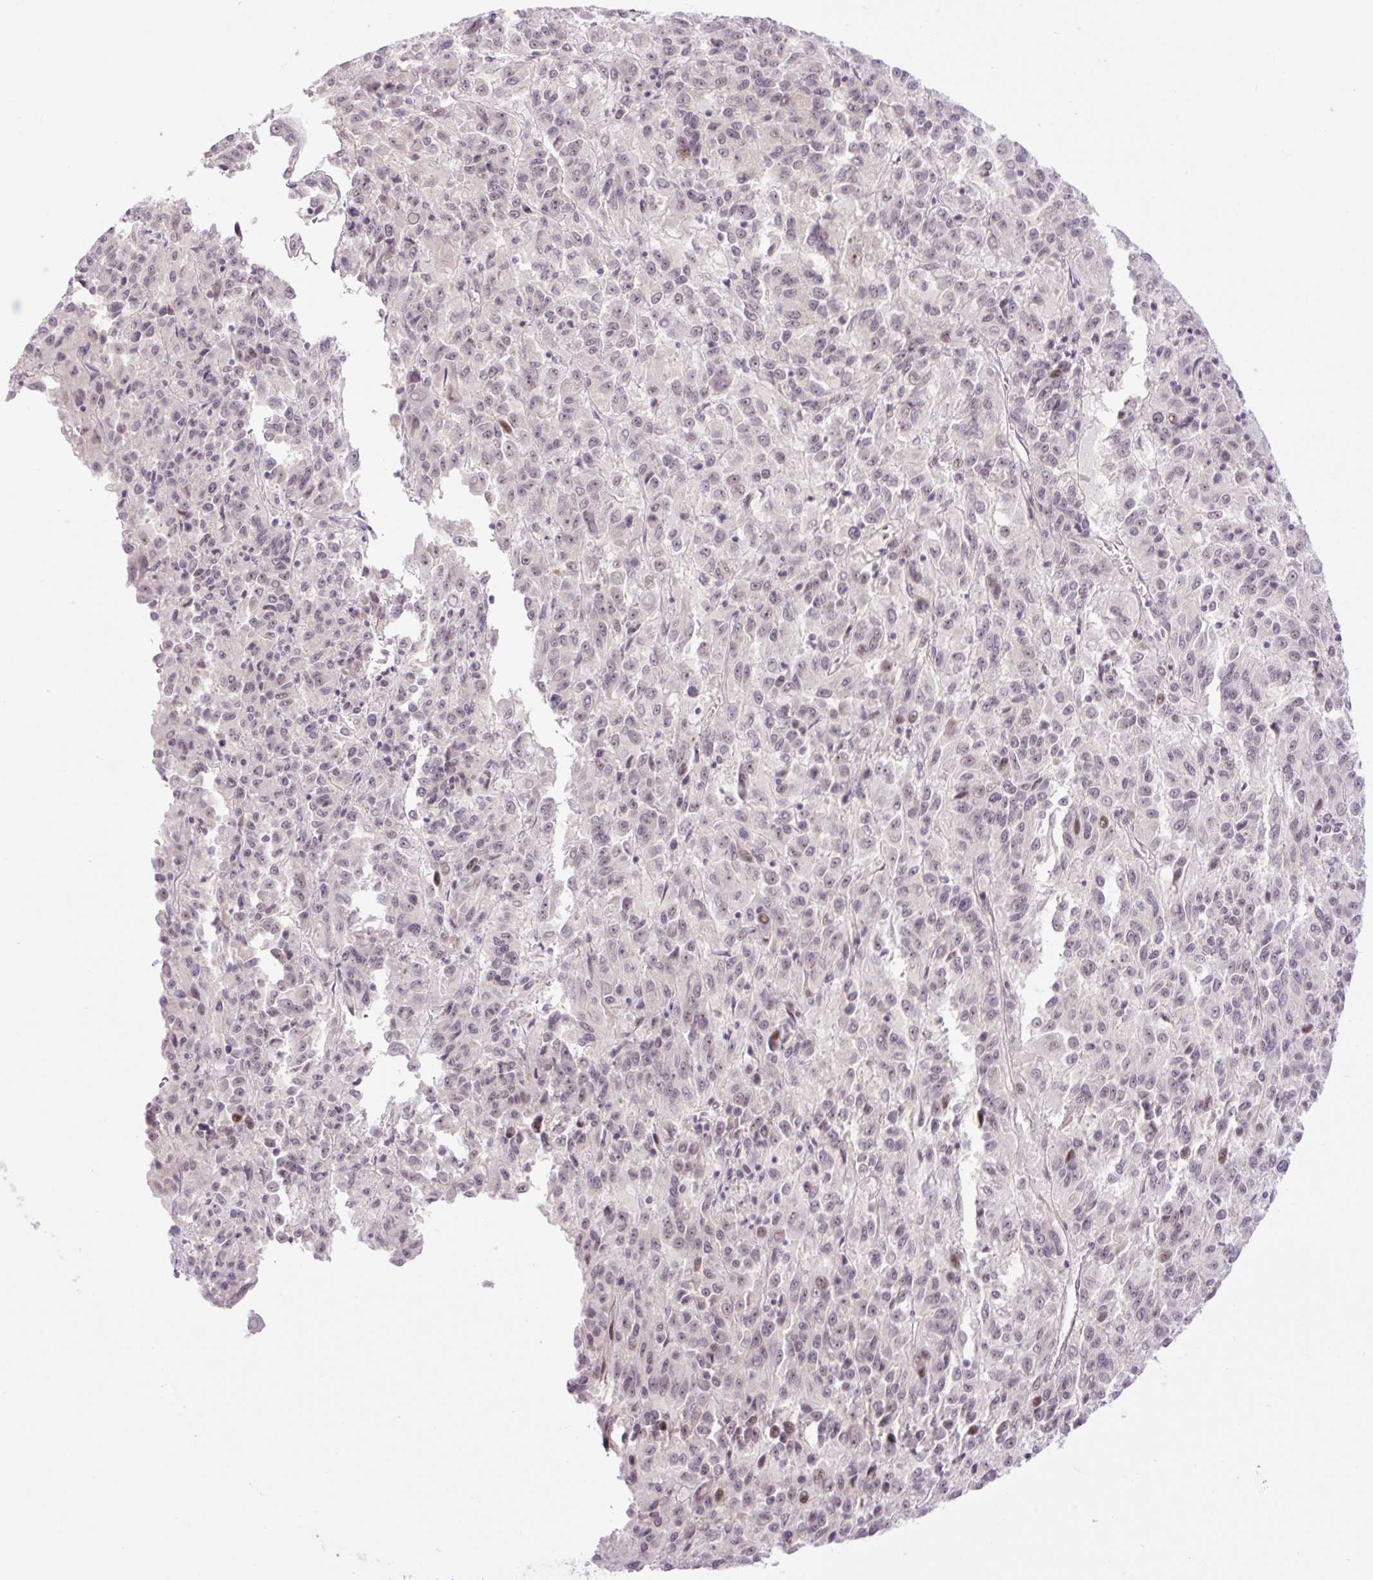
{"staining": {"intensity": "weak", "quantity": "25%-75%", "location": "nuclear"}, "tissue": "melanoma", "cell_type": "Tumor cells", "image_type": "cancer", "snomed": [{"axis": "morphology", "description": "Malignant melanoma, Metastatic site"}, {"axis": "topography", "description": "Lung"}], "caption": "A photomicrograph of human malignant melanoma (metastatic site) stained for a protein demonstrates weak nuclear brown staining in tumor cells.", "gene": "ICE1", "patient": {"sex": "male", "age": 64}}